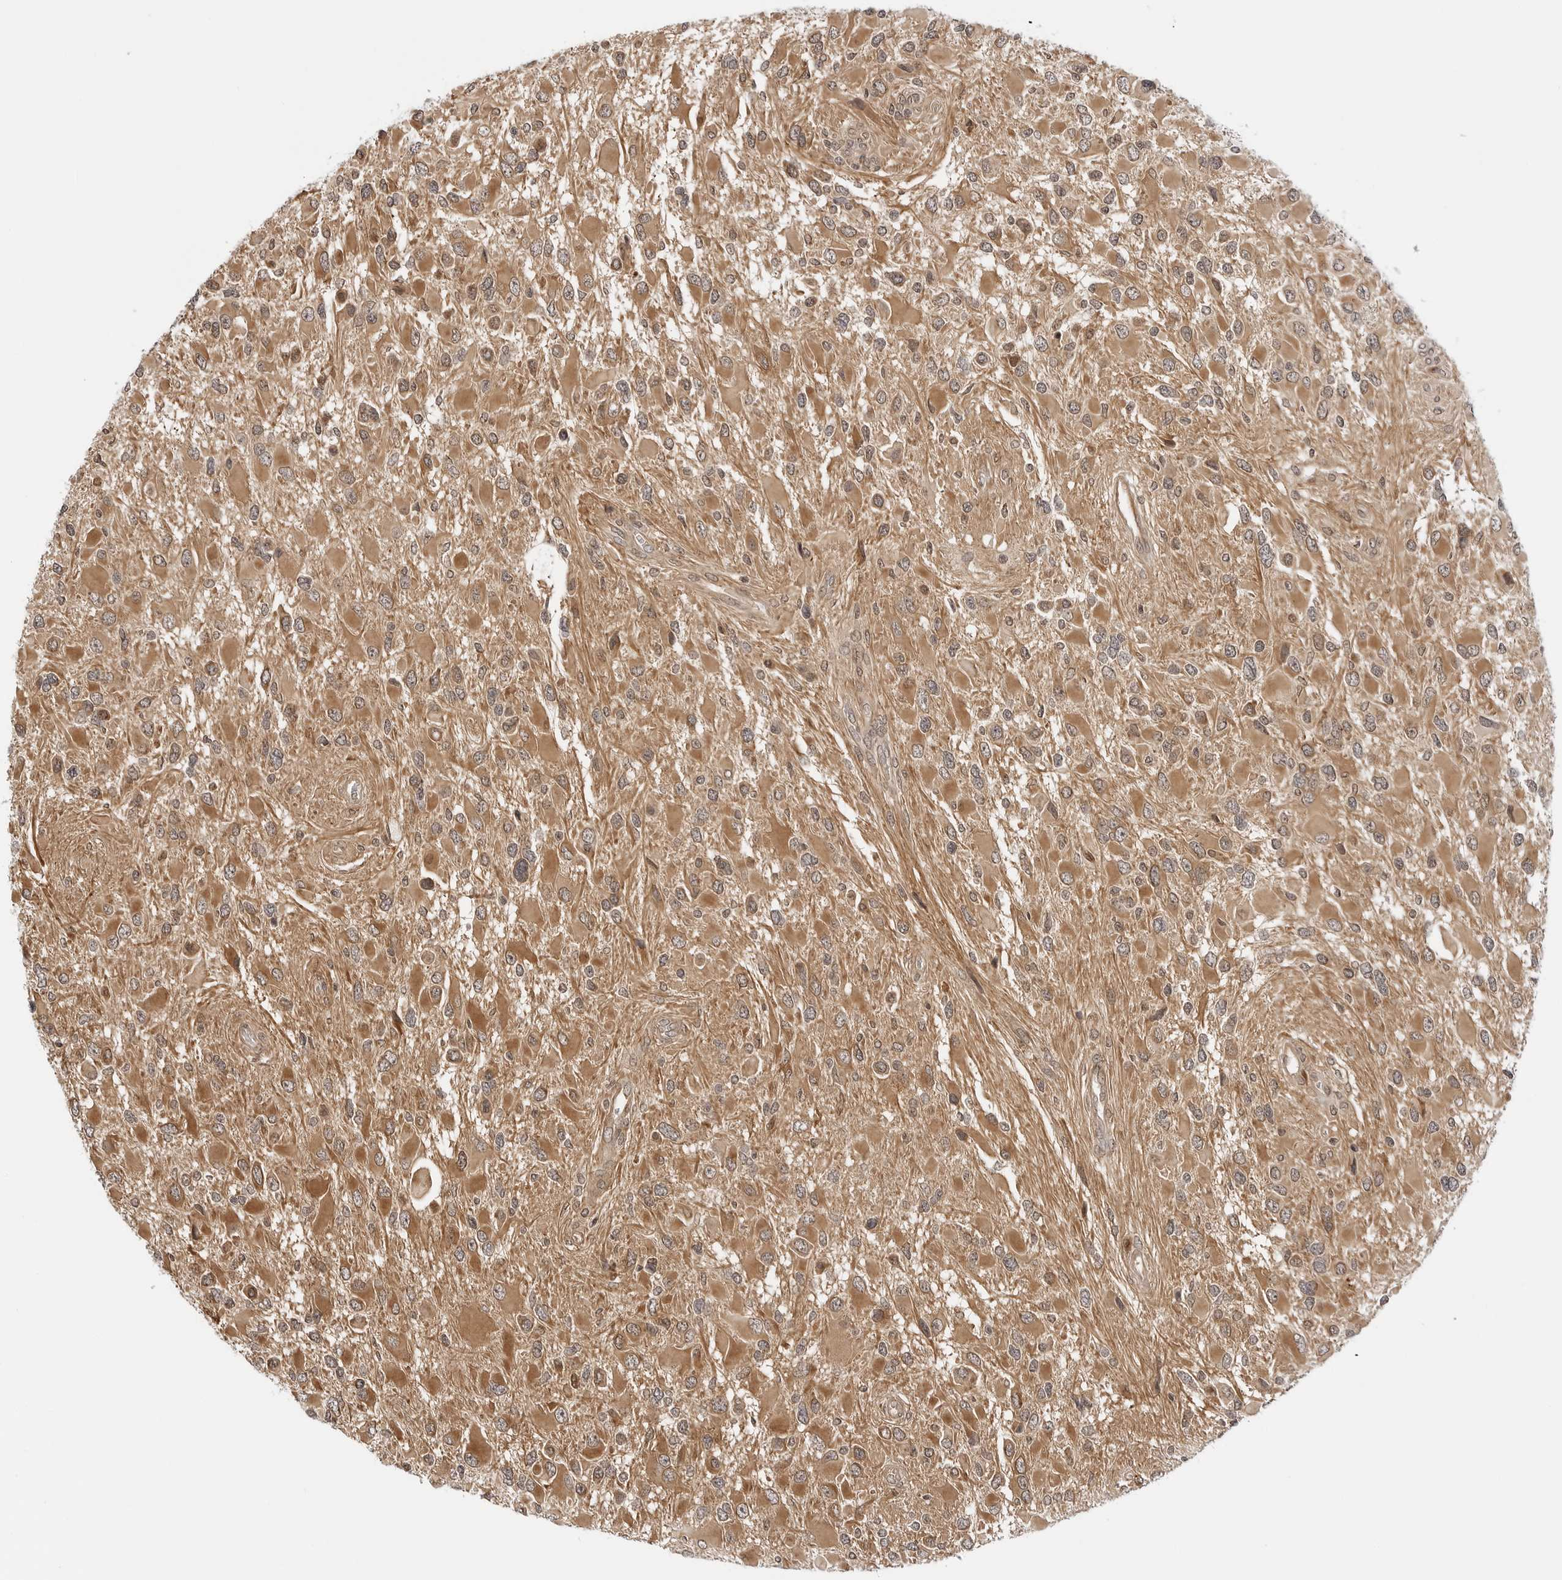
{"staining": {"intensity": "moderate", "quantity": ">75%", "location": "cytoplasmic/membranous"}, "tissue": "glioma", "cell_type": "Tumor cells", "image_type": "cancer", "snomed": [{"axis": "morphology", "description": "Glioma, malignant, High grade"}, {"axis": "topography", "description": "Brain"}], "caption": "Immunohistochemical staining of human glioma displays moderate cytoplasmic/membranous protein expression in approximately >75% of tumor cells. The staining is performed using DAB brown chromogen to label protein expression. The nuclei are counter-stained blue using hematoxylin.", "gene": "TIPRL", "patient": {"sex": "male", "age": 53}}